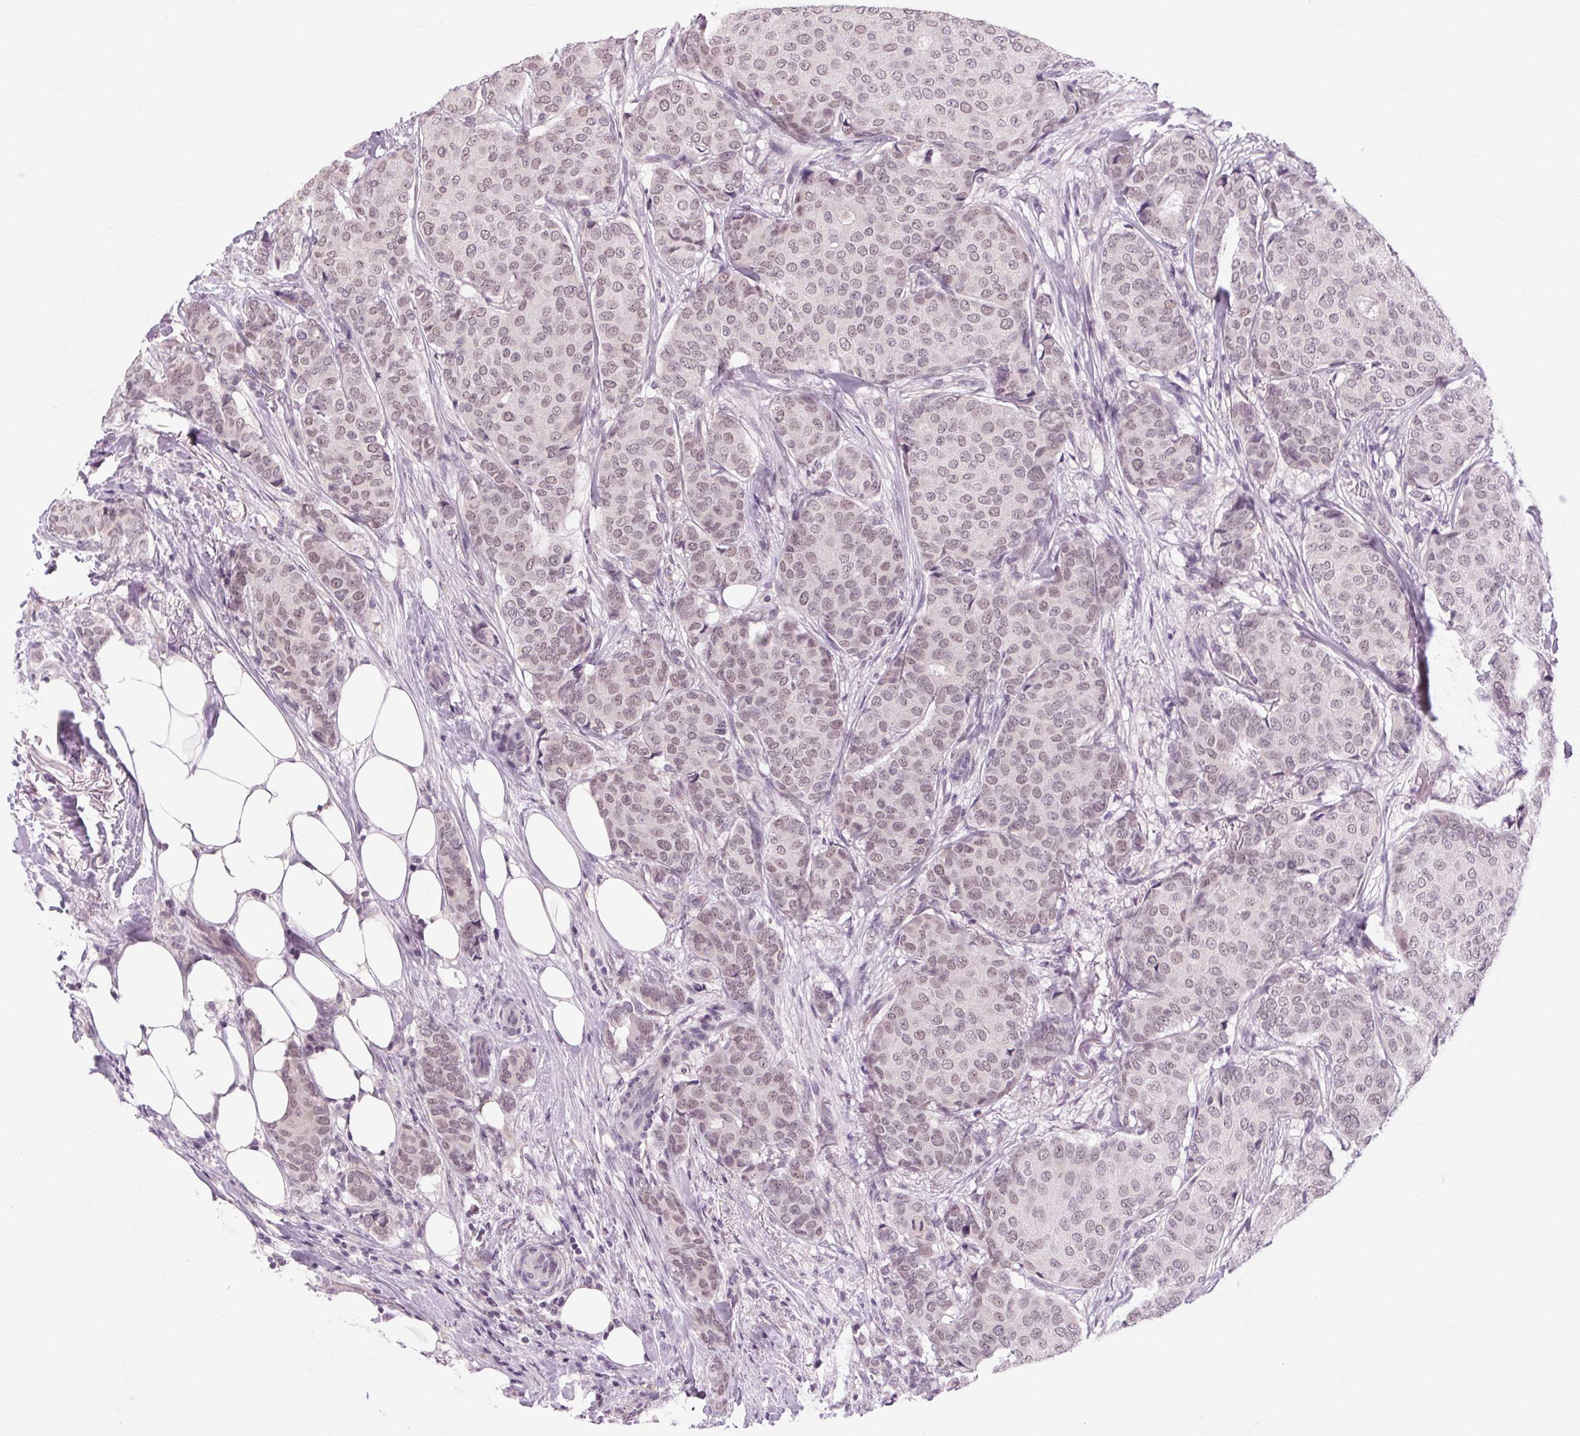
{"staining": {"intensity": "weak", "quantity": "25%-75%", "location": "nuclear"}, "tissue": "breast cancer", "cell_type": "Tumor cells", "image_type": "cancer", "snomed": [{"axis": "morphology", "description": "Duct carcinoma"}, {"axis": "topography", "description": "Breast"}], "caption": "Invasive ductal carcinoma (breast) stained for a protein (brown) reveals weak nuclear positive positivity in about 25%-75% of tumor cells.", "gene": "KLHL40", "patient": {"sex": "female", "age": 75}}